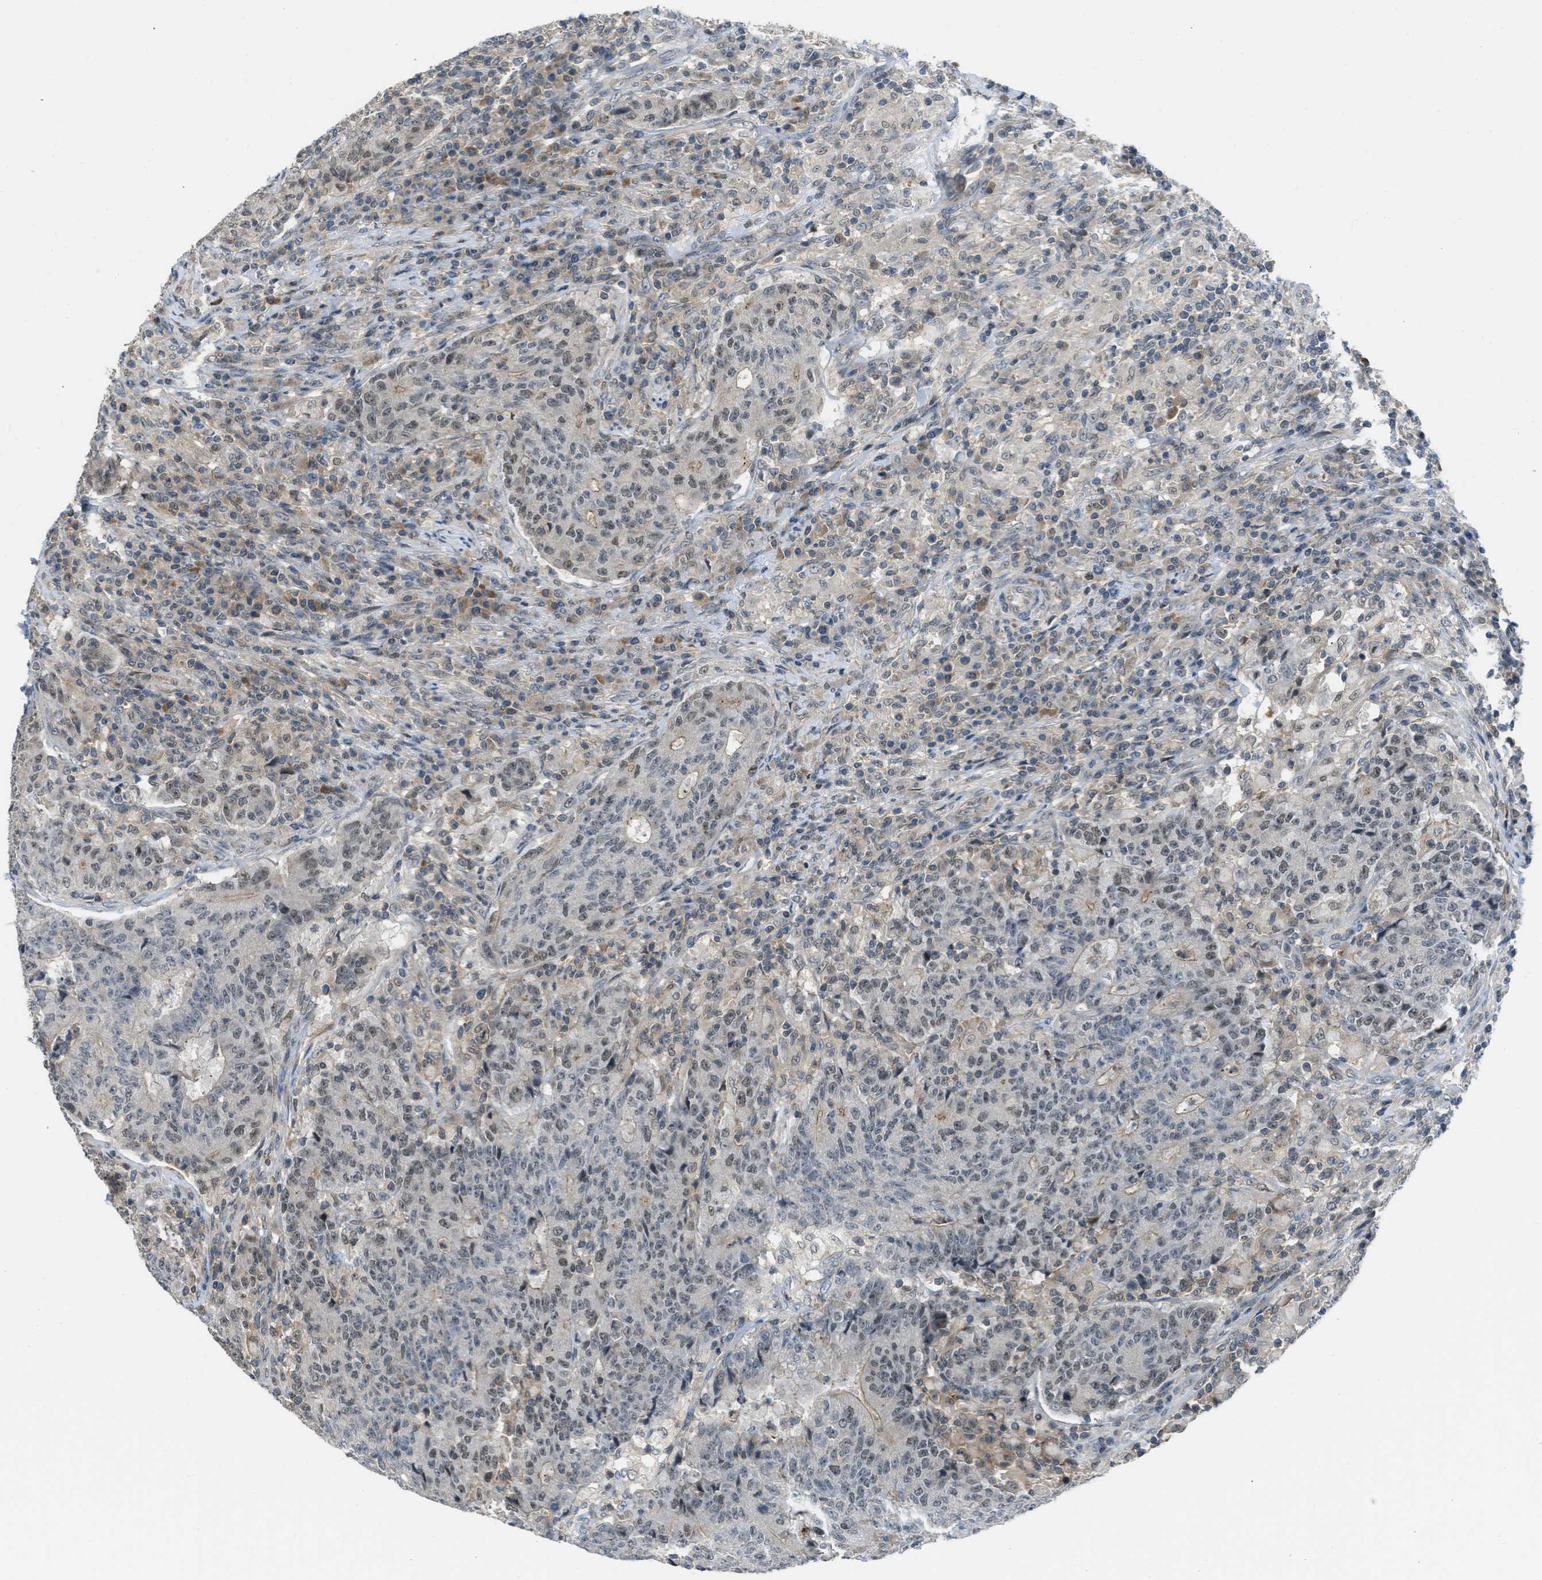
{"staining": {"intensity": "weak", "quantity": "25%-75%", "location": "cytoplasmic/membranous,nuclear"}, "tissue": "colorectal cancer", "cell_type": "Tumor cells", "image_type": "cancer", "snomed": [{"axis": "morphology", "description": "Normal tissue, NOS"}, {"axis": "morphology", "description": "Adenocarcinoma, NOS"}, {"axis": "topography", "description": "Colon"}], "caption": "Weak cytoplasmic/membranous and nuclear staining for a protein is present in approximately 25%-75% of tumor cells of colorectal adenocarcinoma using immunohistochemistry.", "gene": "TTBK2", "patient": {"sex": "female", "age": 75}}